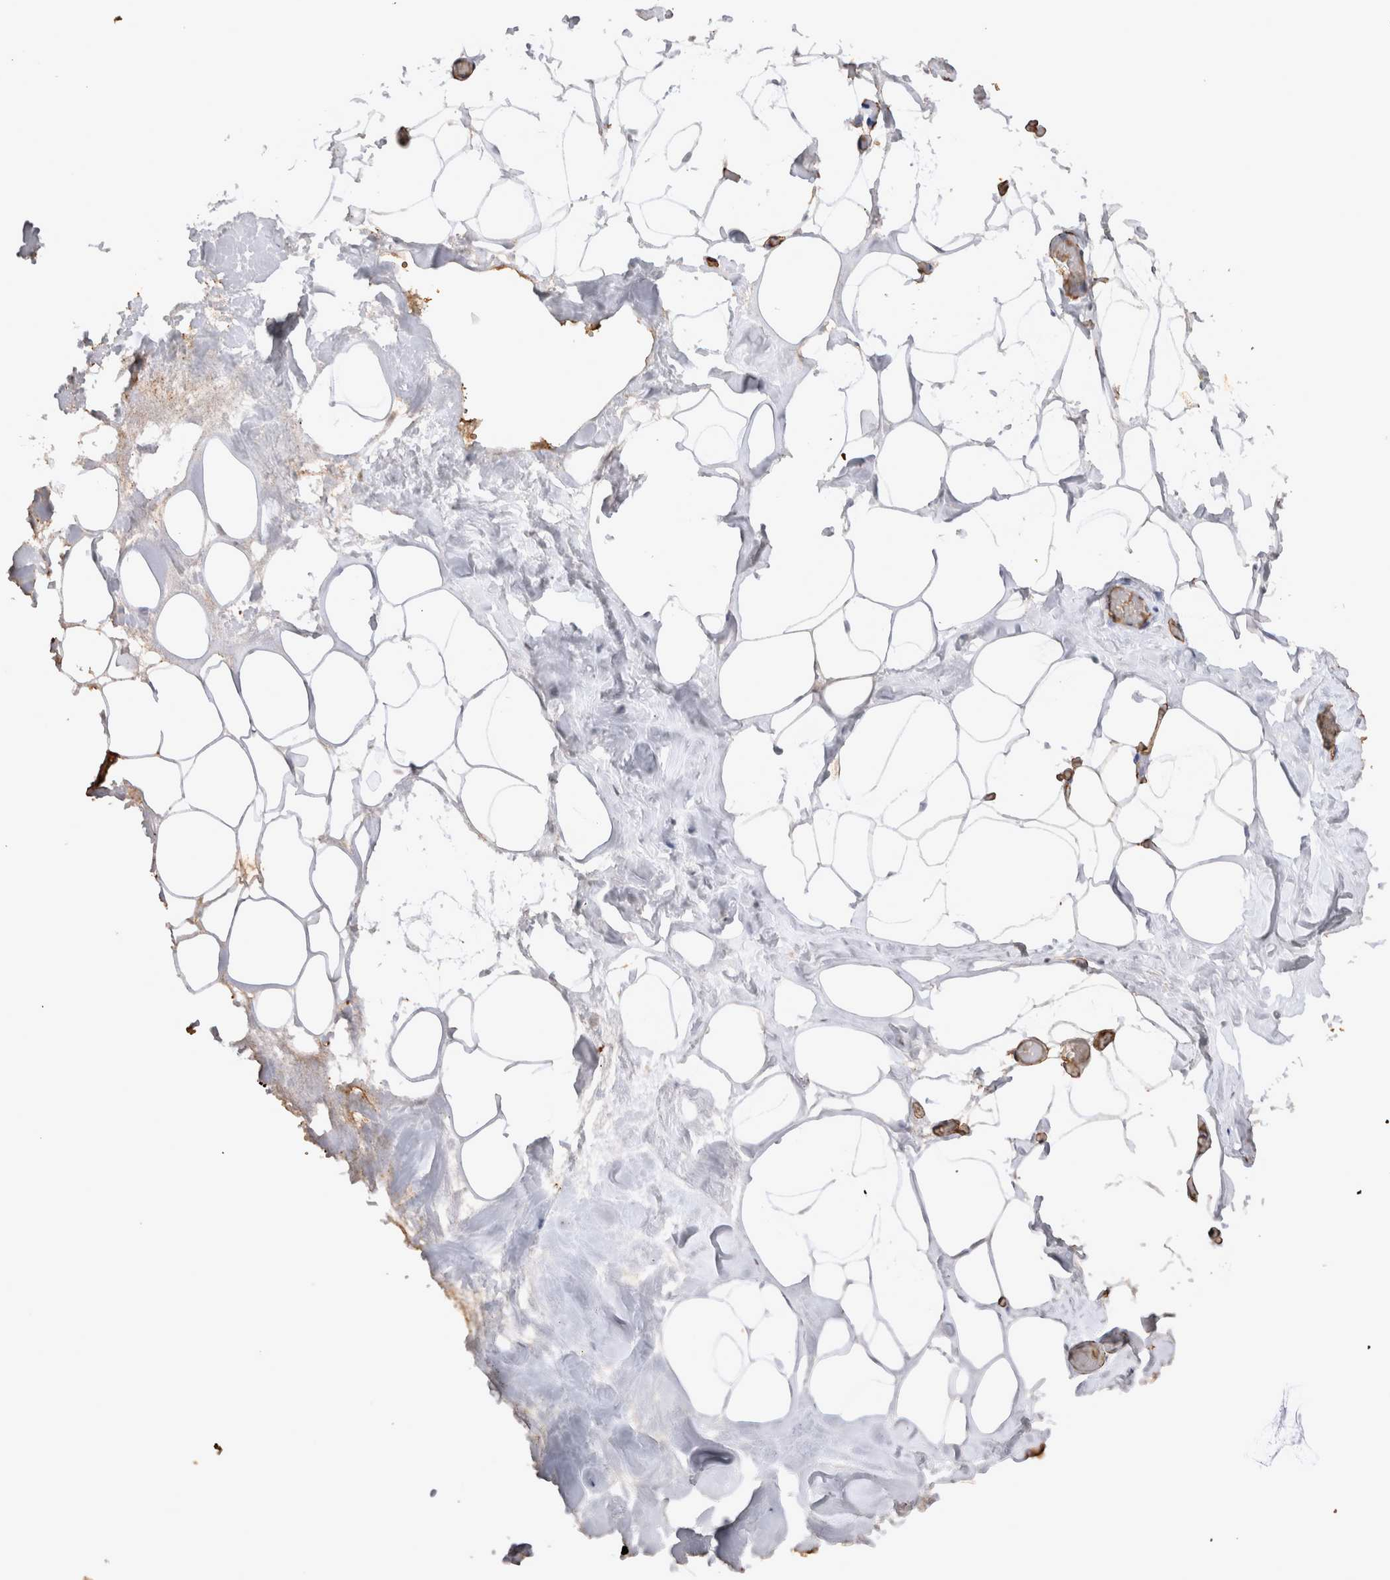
{"staining": {"intensity": "negative", "quantity": "none", "location": "none"}, "tissue": "adipose tissue", "cell_type": "Adipocytes", "image_type": "normal", "snomed": [{"axis": "morphology", "description": "Normal tissue, NOS"}, {"axis": "morphology", "description": "Fibrosis, NOS"}, {"axis": "topography", "description": "Breast"}, {"axis": "topography", "description": "Adipose tissue"}], "caption": "DAB immunohistochemical staining of normal adipose tissue displays no significant positivity in adipocytes. The staining is performed using DAB (3,3'-diaminobenzidine) brown chromogen with nuclei counter-stained in using hematoxylin.", "gene": "IL17RC", "patient": {"sex": "female", "age": 39}}